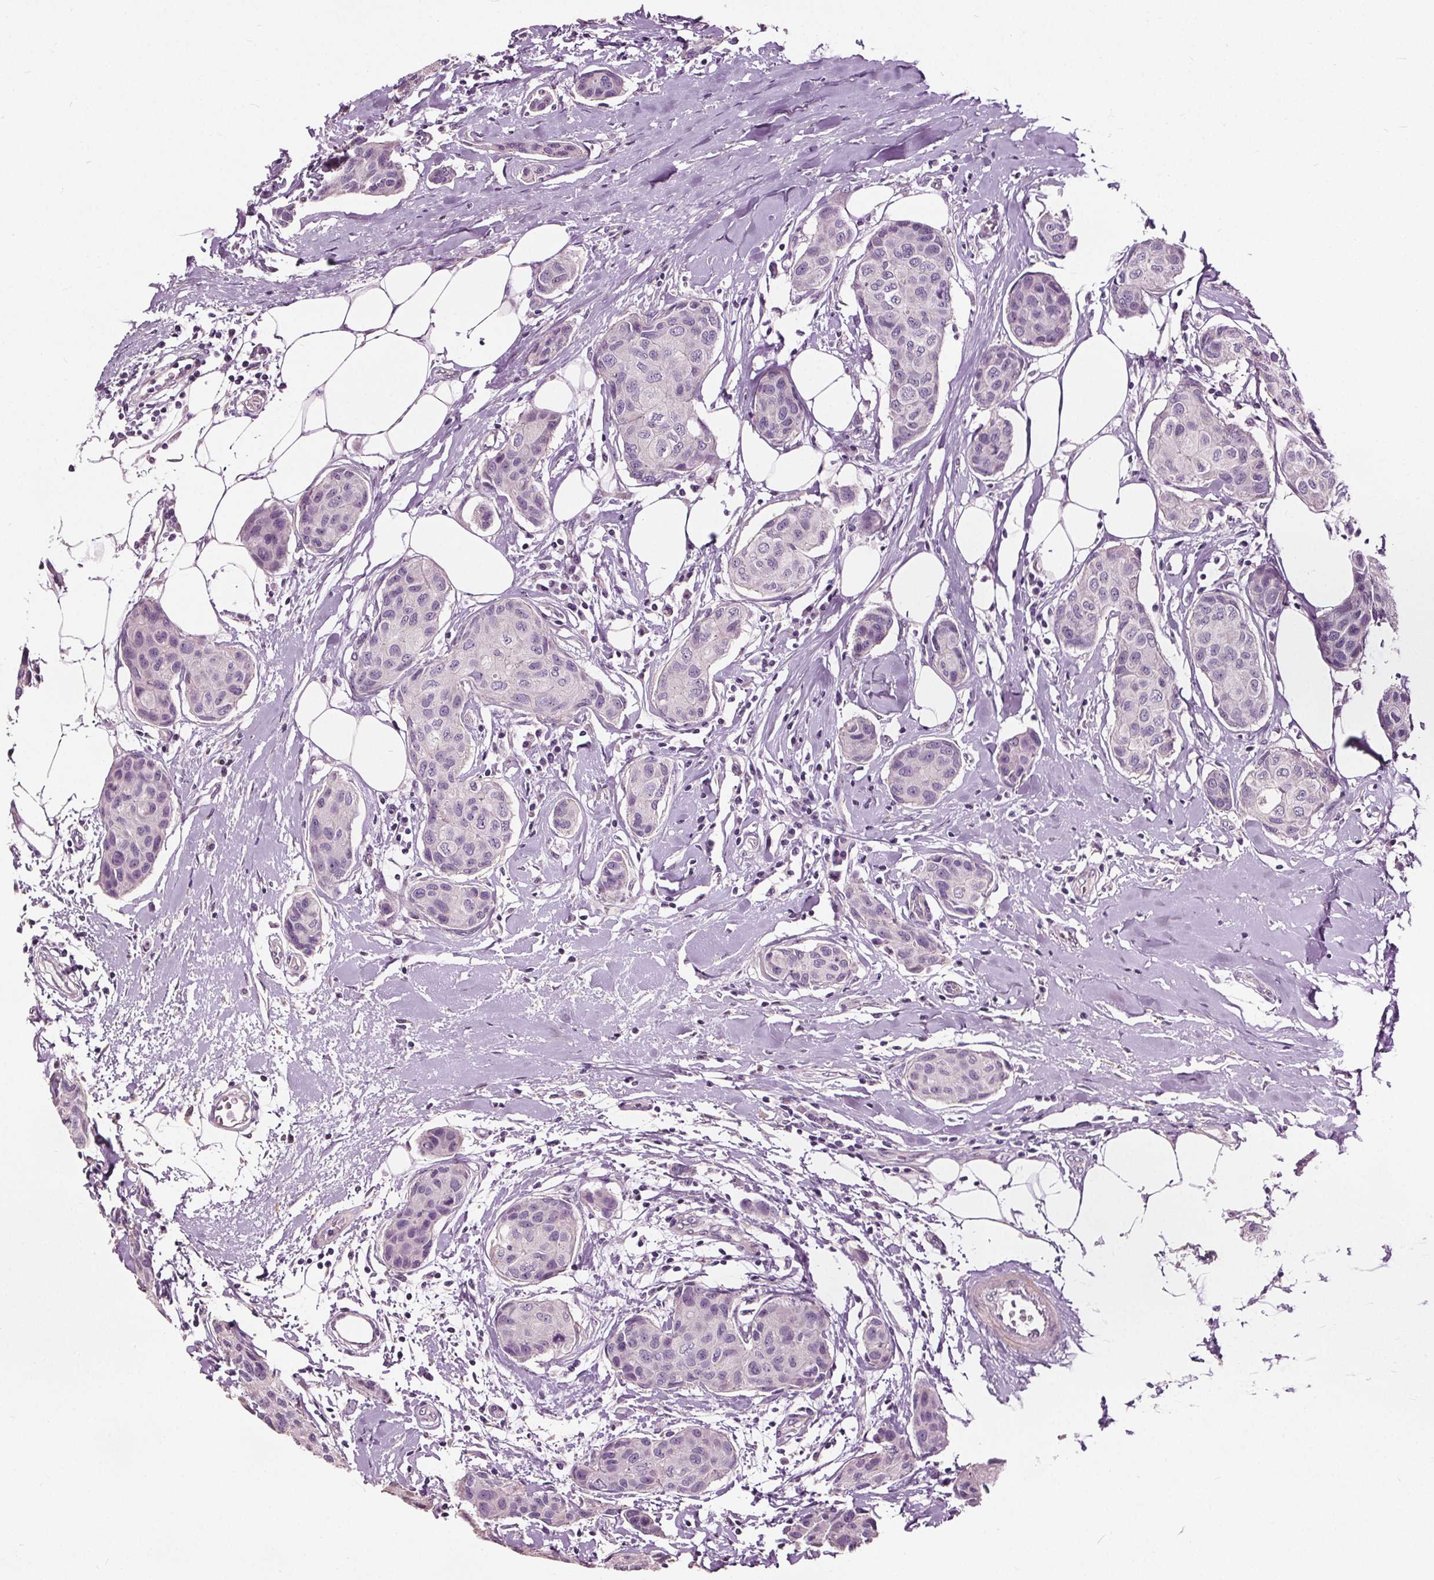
{"staining": {"intensity": "negative", "quantity": "none", "location": "none"}, "tissue": "breast cancer", "cell_type": "Tumor cells", "image_type": "cancer", "snomed": [{"axis": "morphology", "description": "Duct carcinoma"}, {"axis": "topography", "description": "Breast"}], "caption": "Breast cancer was stained to show a protein in brown. There is no significant positivity in tumor cells.", "gene": "RASA1", "patient": {"sex": "female", "age": 80}}